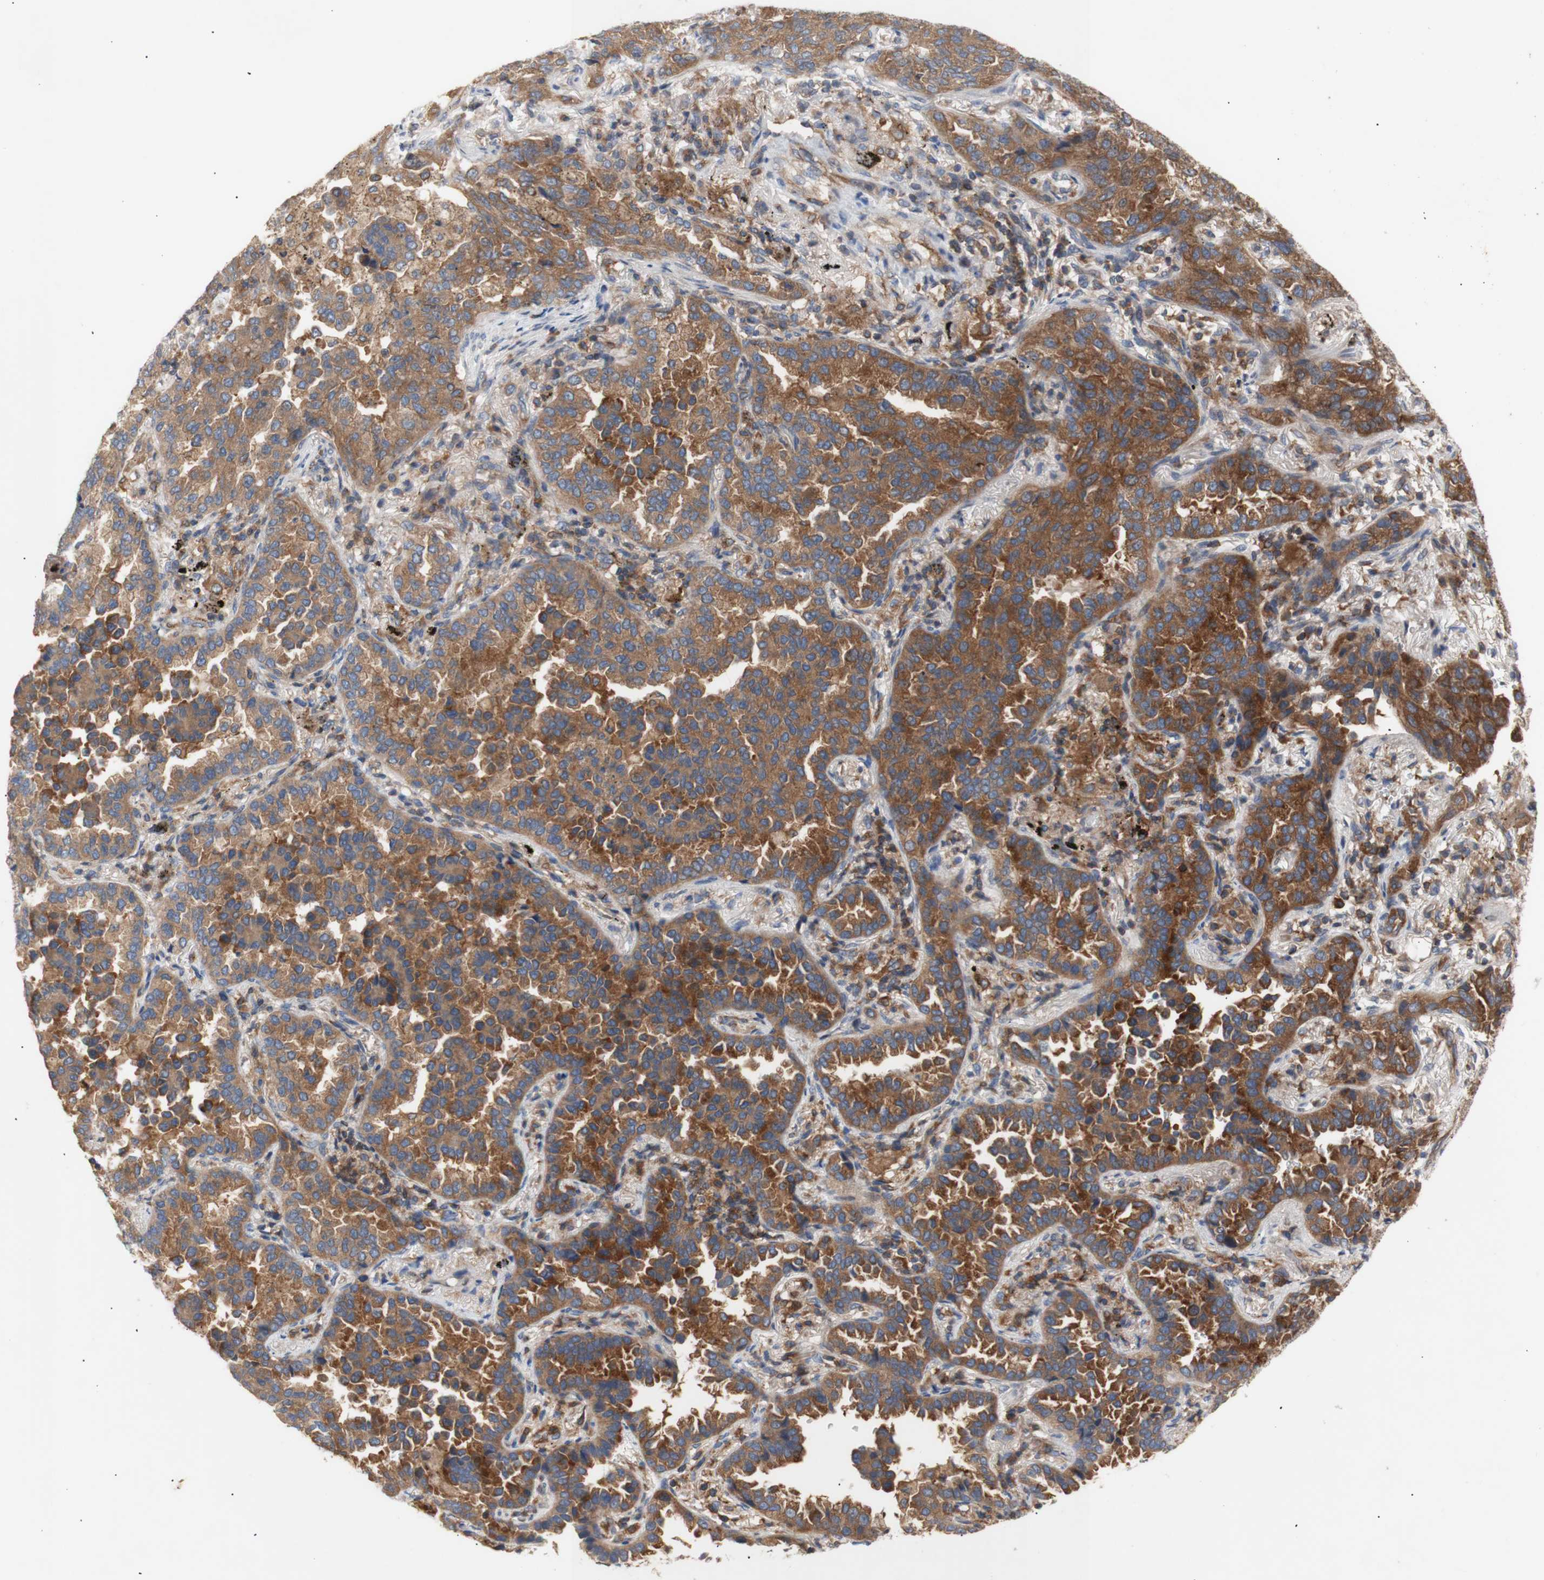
{"staining": {"intensity": "moderate", "quantity": ">75%", "location": "cytoplasmic/membranous"}, "tissue": "lung cancer", "cell_type": "Tumor cells", "image_type": "cancer", "snomed": [{"axis": "morphology", "description": "Normal tissue, NOS"}, {"axis": "morphology", "description": "Adenocarcinoma, NOS"}, {"axis": "topography", "description": "Lung"}], "caption": "DAB immunohistochemical staining of adenocarcinoma (lung) shows moderate cytoplasmic/membranous protein positivity in about >75% of tumor cells.", "gene": "IKBKG", "patient": {"sex": "male", "age": 59}}